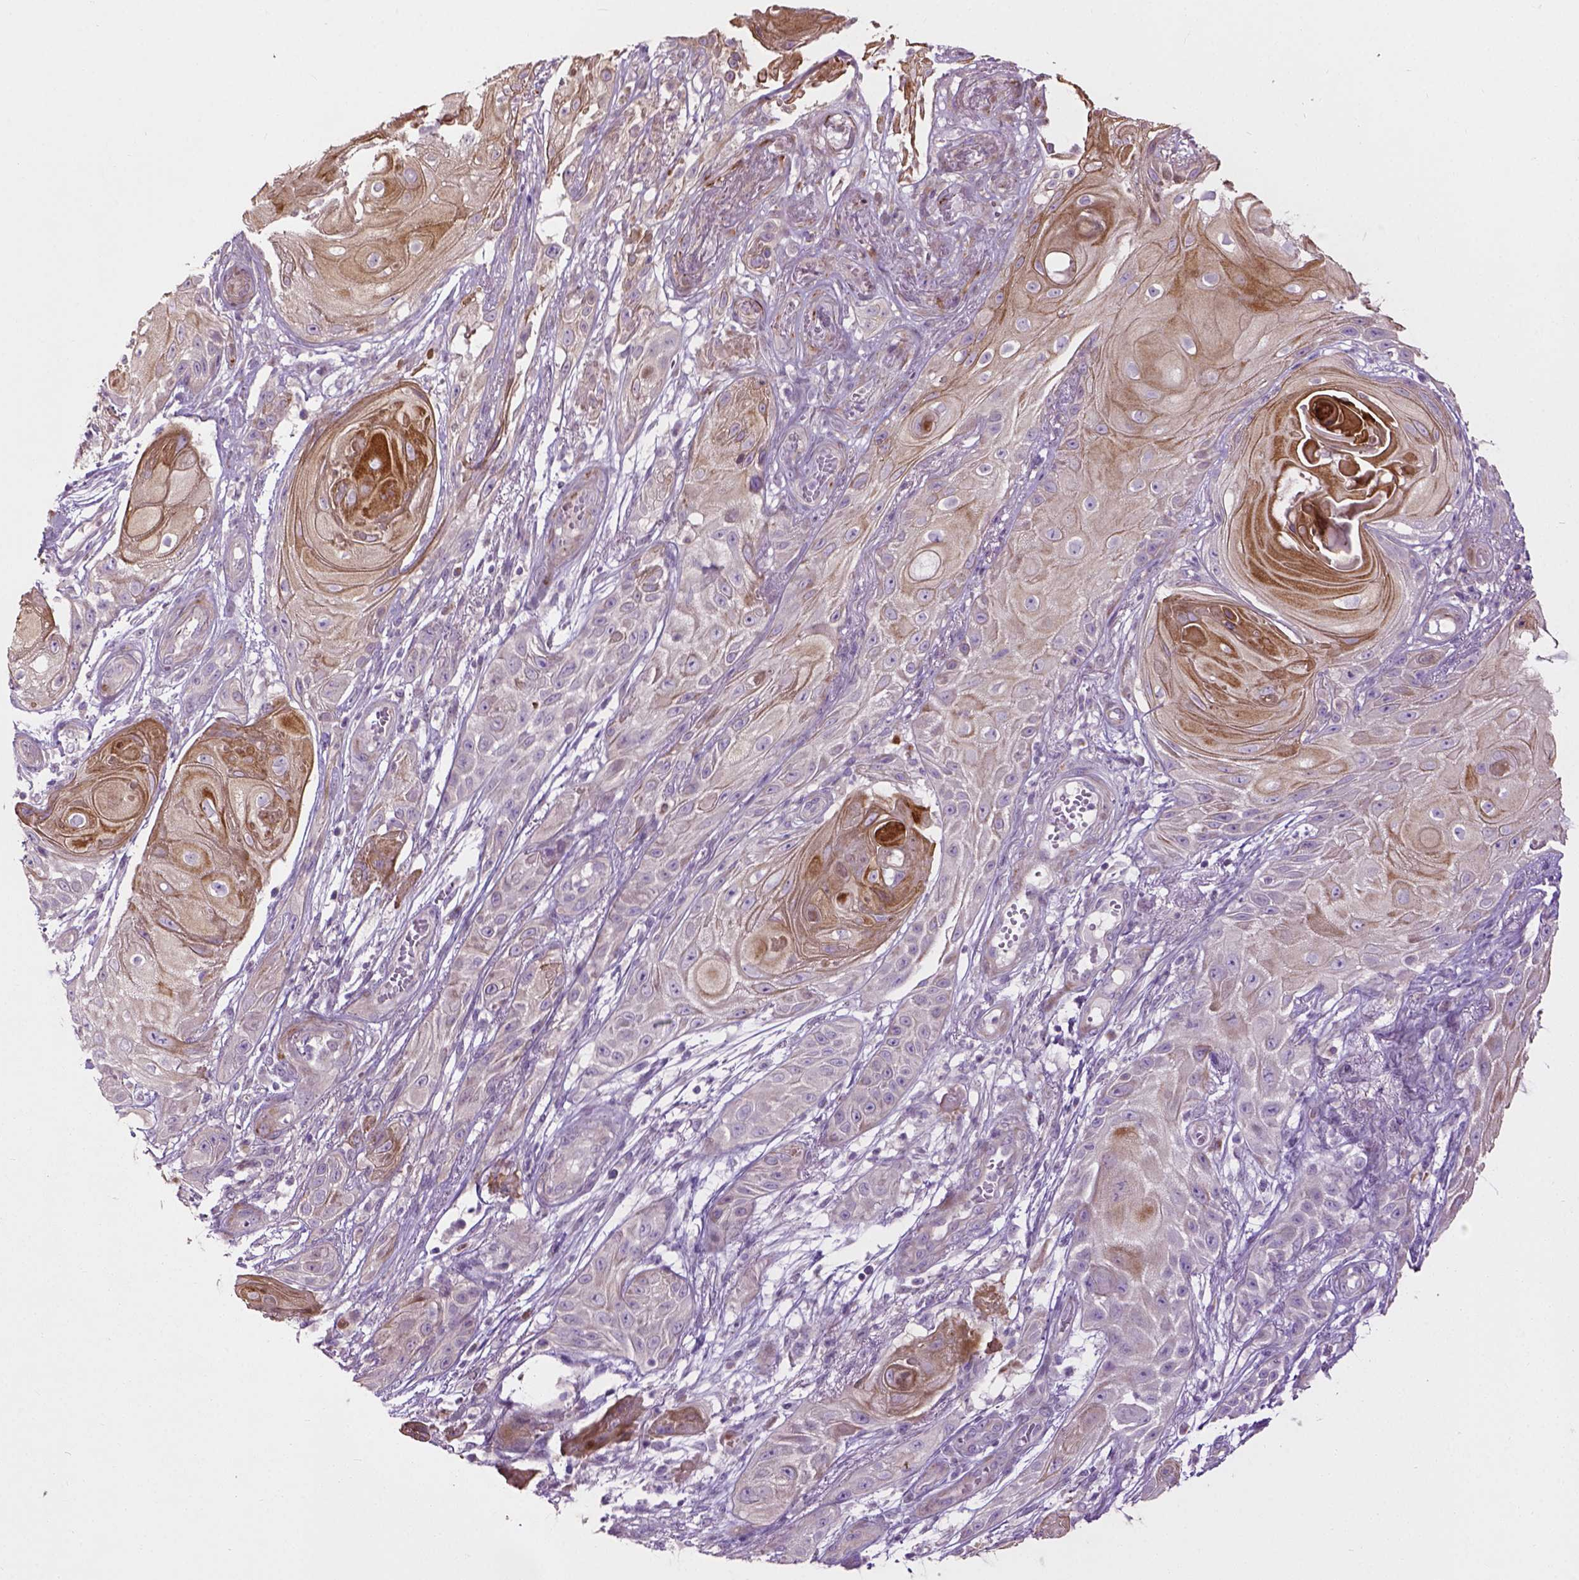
{"staining": {"intensity": "moderate", "quantity": "25%-75%", "location": "cytoplasmic/membranous"}, "tissue": "skin cancer", "cell_type": "Tumor cells", "image_type": "cancer", "snomed": [{"axis": "morphology", "description": "Squamous cell carcinoma, NOS"}, {"axis": "topography", "description": "Skin"}], "caption": "Skin cancer was stained to show a protein in brown. There is medium levels of moderate cytoplasmic/membranous positivity in approximately 25%-75% of tumor cells. The staining was performed using DAB, with brown indicating positive protein expression. Nuclei are stained blue with hematoxylin.", "gene": "PKP3", "patient": {"sex": "male", "age": 62}}